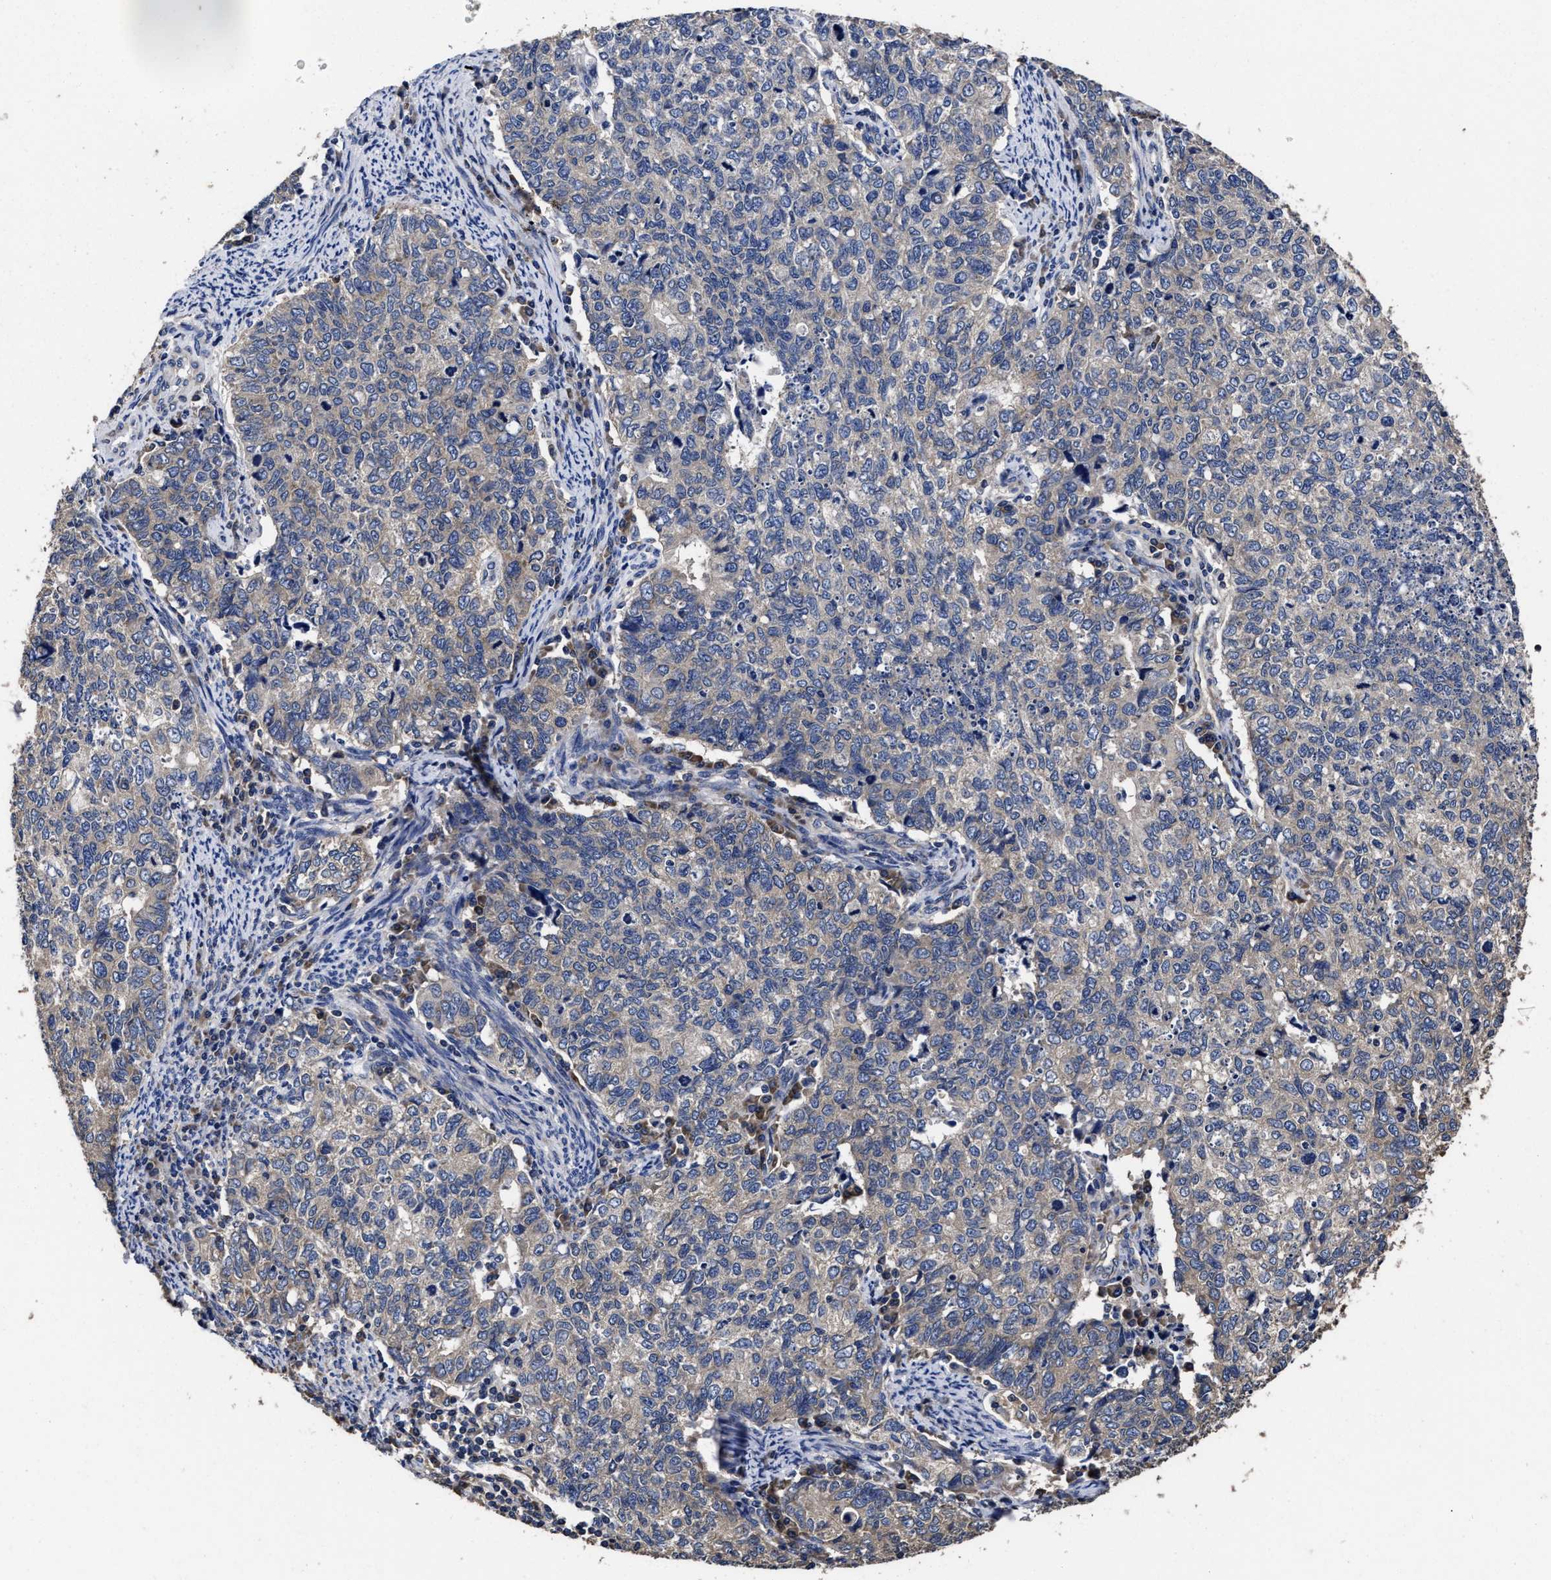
{"staining": {"intensity": "negative", "quantity": "none", "location": "none"}, "tissue": "cervical cancer", "cell_type": "Tumor cells", "image_type": "cancer", "snomed": [{"axis": "morphology", "description": "Squamous cell carcinoma, NOS"}, {"axis": "topography", "description": "Cervix"}], "caption": "Tumor cells are negative for brown protein staining in squamous cell carcinoma (cervical).", "gene": "AVEN", "patient": {"sex": "female", "age": 63}}